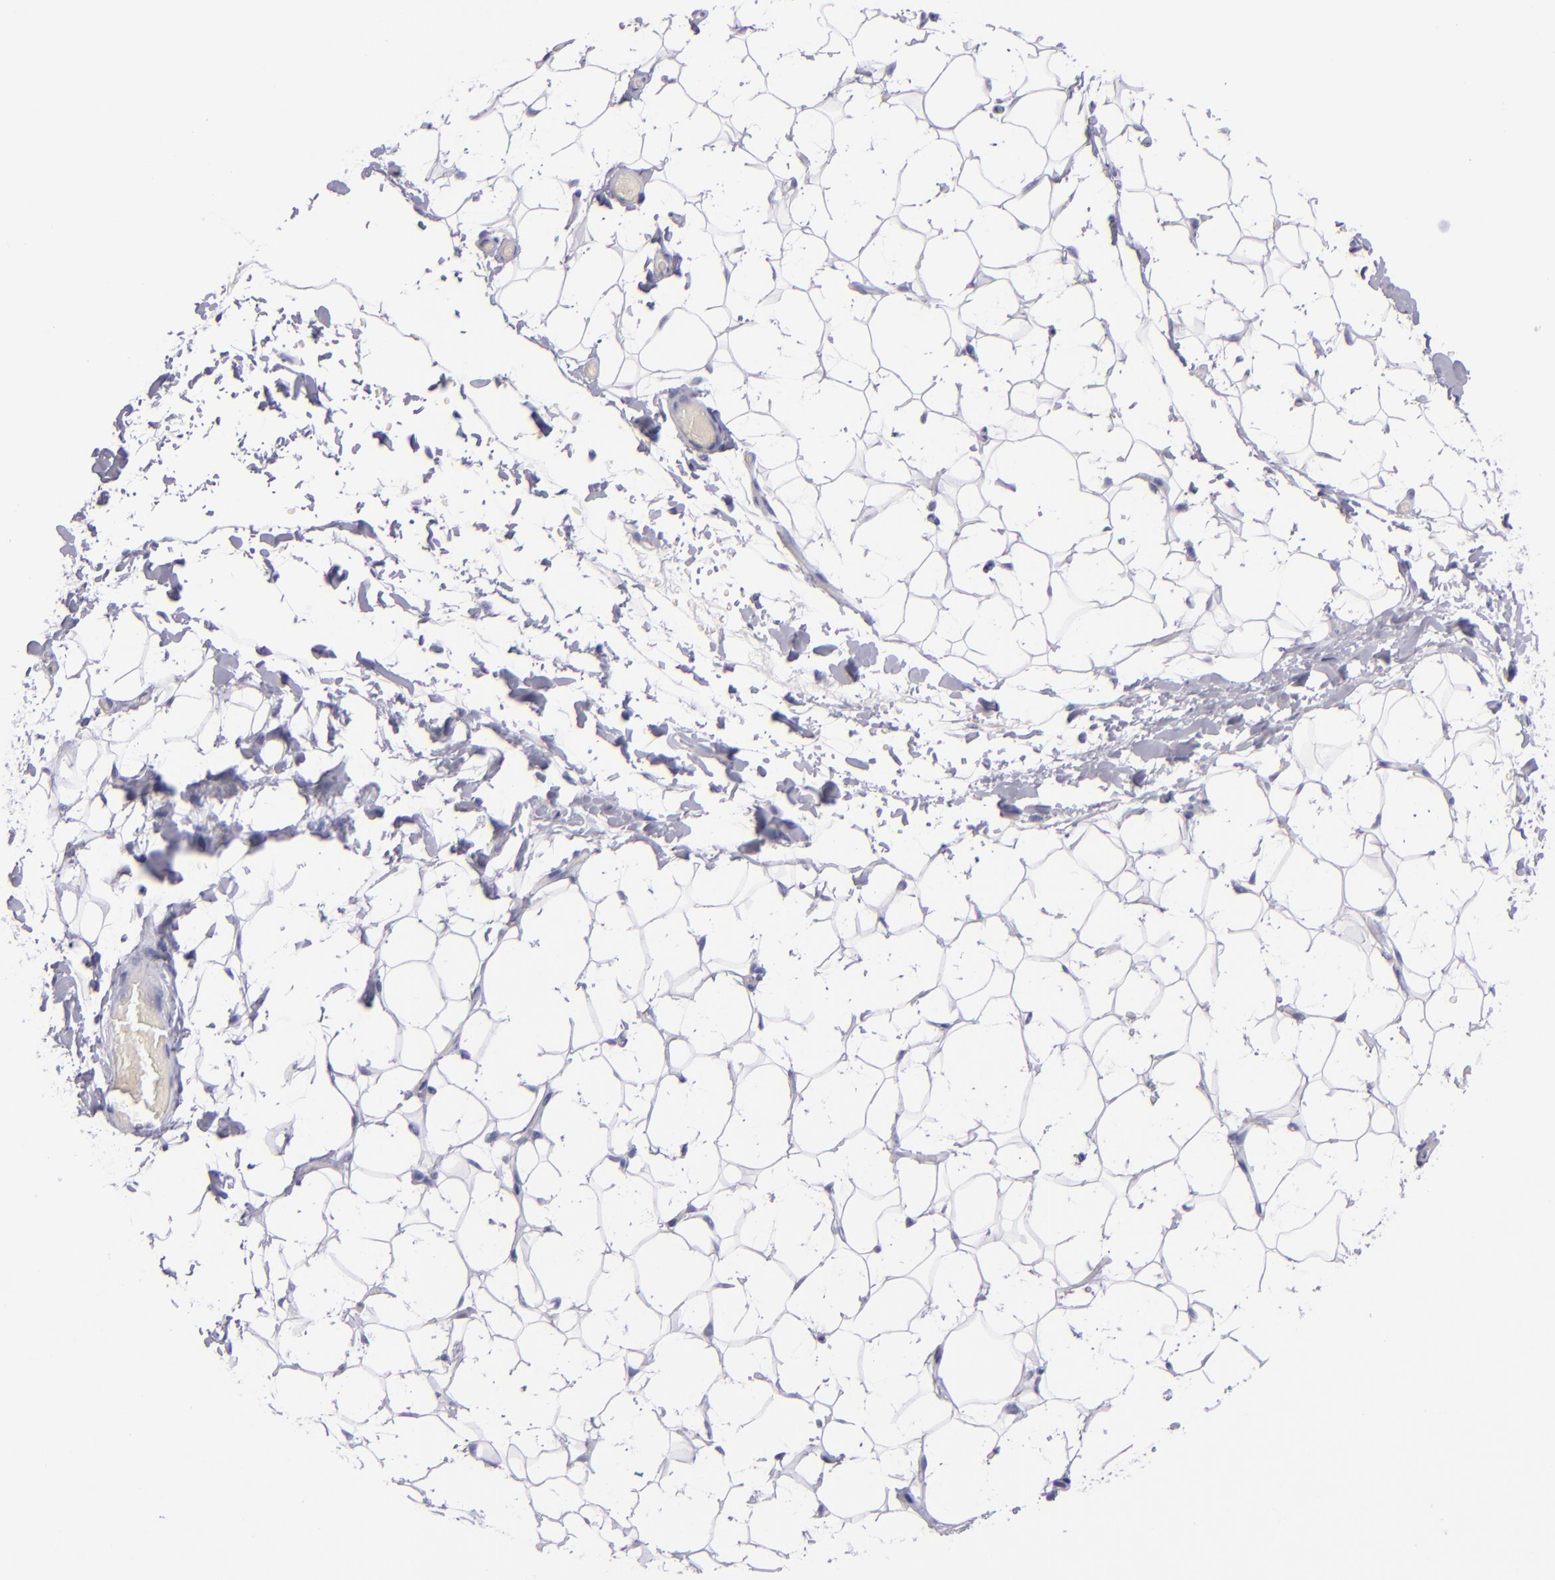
{"staining": {"intensity": "negative", "quantity": "none", "location": "none"}, "tissue": "adipose tissue", "cell_type": "Adipocytes", "image_type": "normal", "snomed": [{"axis": "morphology", "description": "Normal tissue, NOS"}, {"axis": "topography", "description": "Soft tissue"}], "caption": "The micrograph reveals no significant positivity in adipocytes of adipose tissue.", "gene": "CR1", "patient": {"sex": "male", "age": 26}}